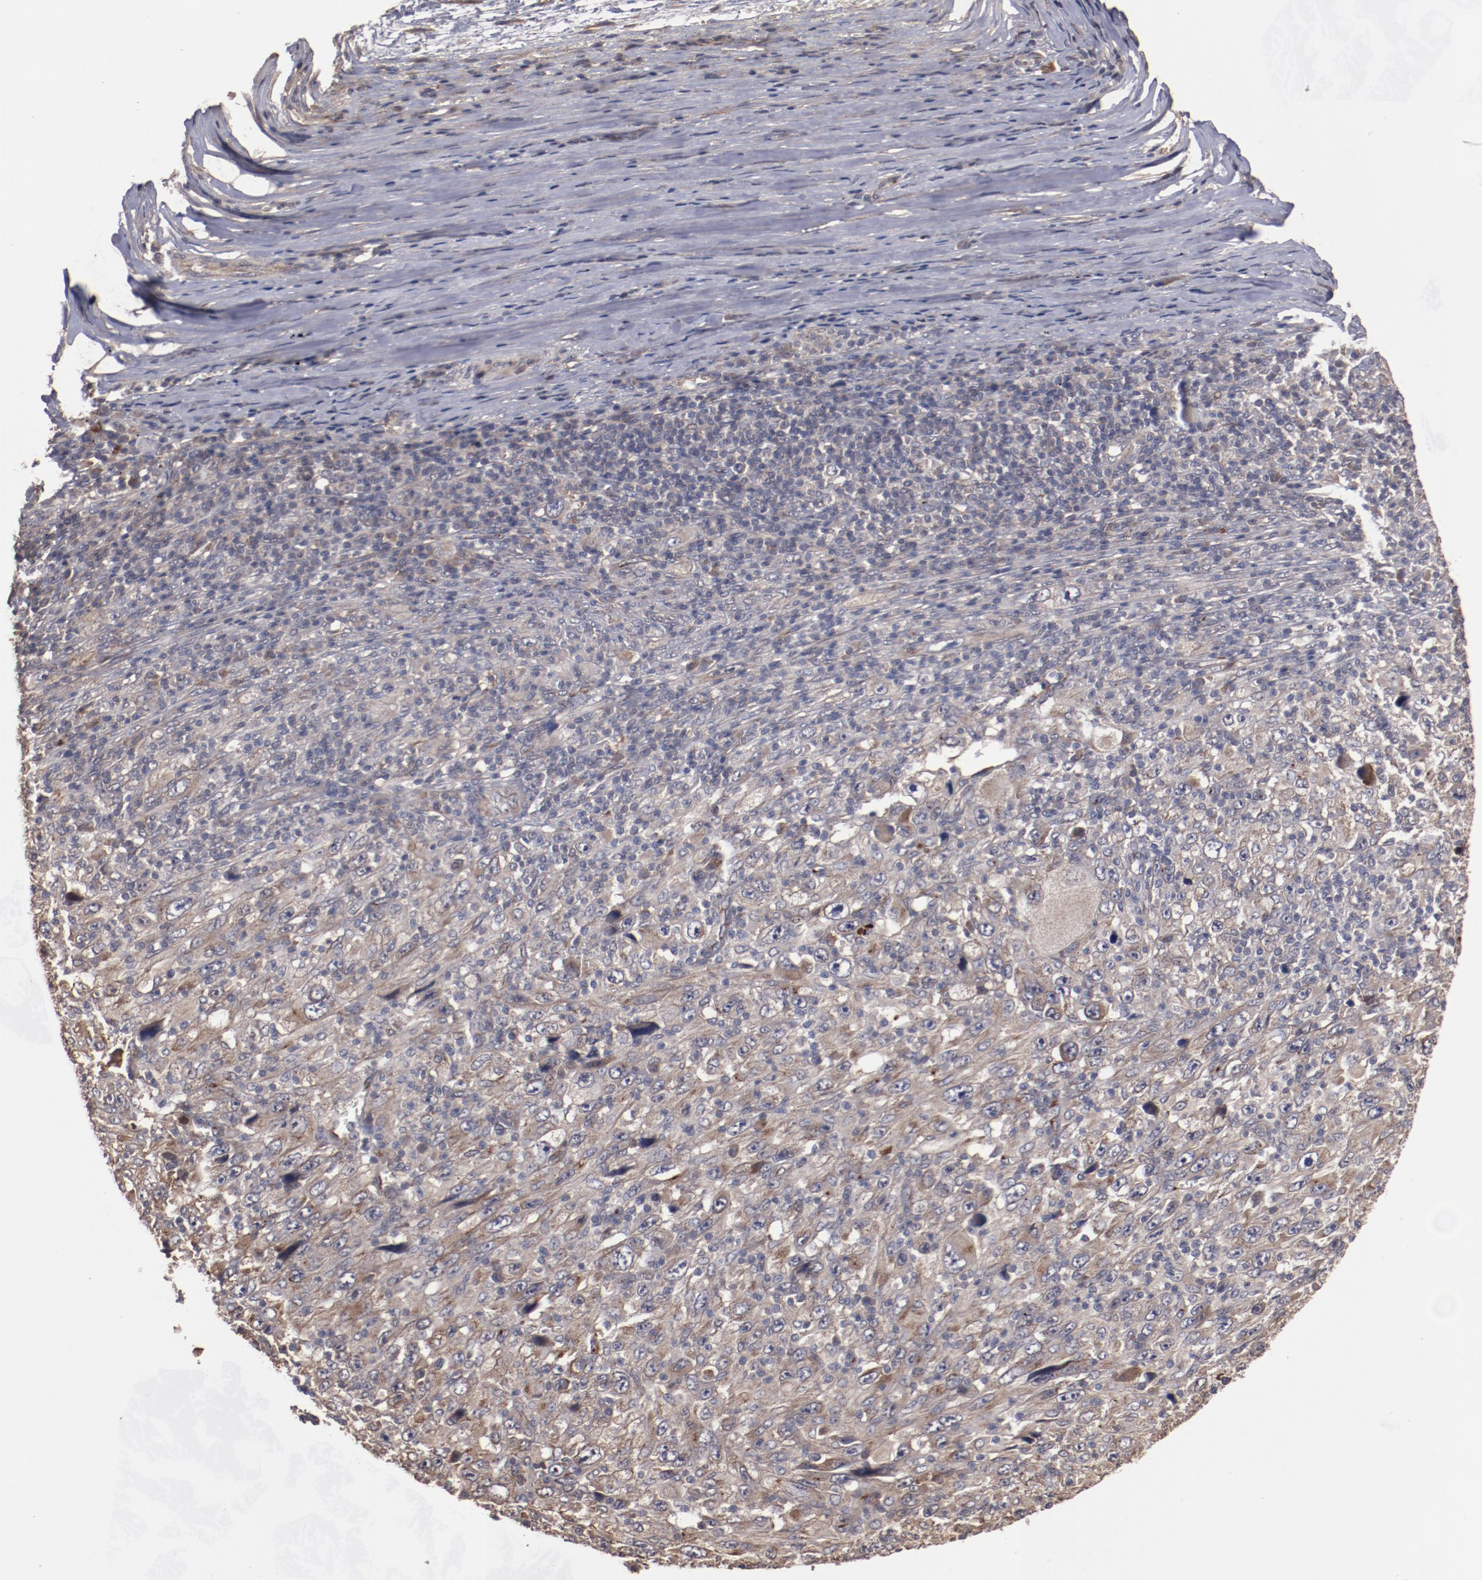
{"staining": {"intensity": "moderate", "quantity": ">75%", "location": "cytoplasmic/membranous"}, "tissue": "melanoma", "cell_type": "Tumor cells", "image_type": "cancer", "snomed": [{"axis": "morphology", "description": "Malignant melanoma, Metastatic site"}, {"axis": "topography", "description": "Skin"}], "caption": "Tumor cells show medium levels of moderate cytoplasmic/membranous staining in approximately >75% of cells in melanoma.", "gene": "DIPK2B", "patient": {"sex": "female", "age": 56}}